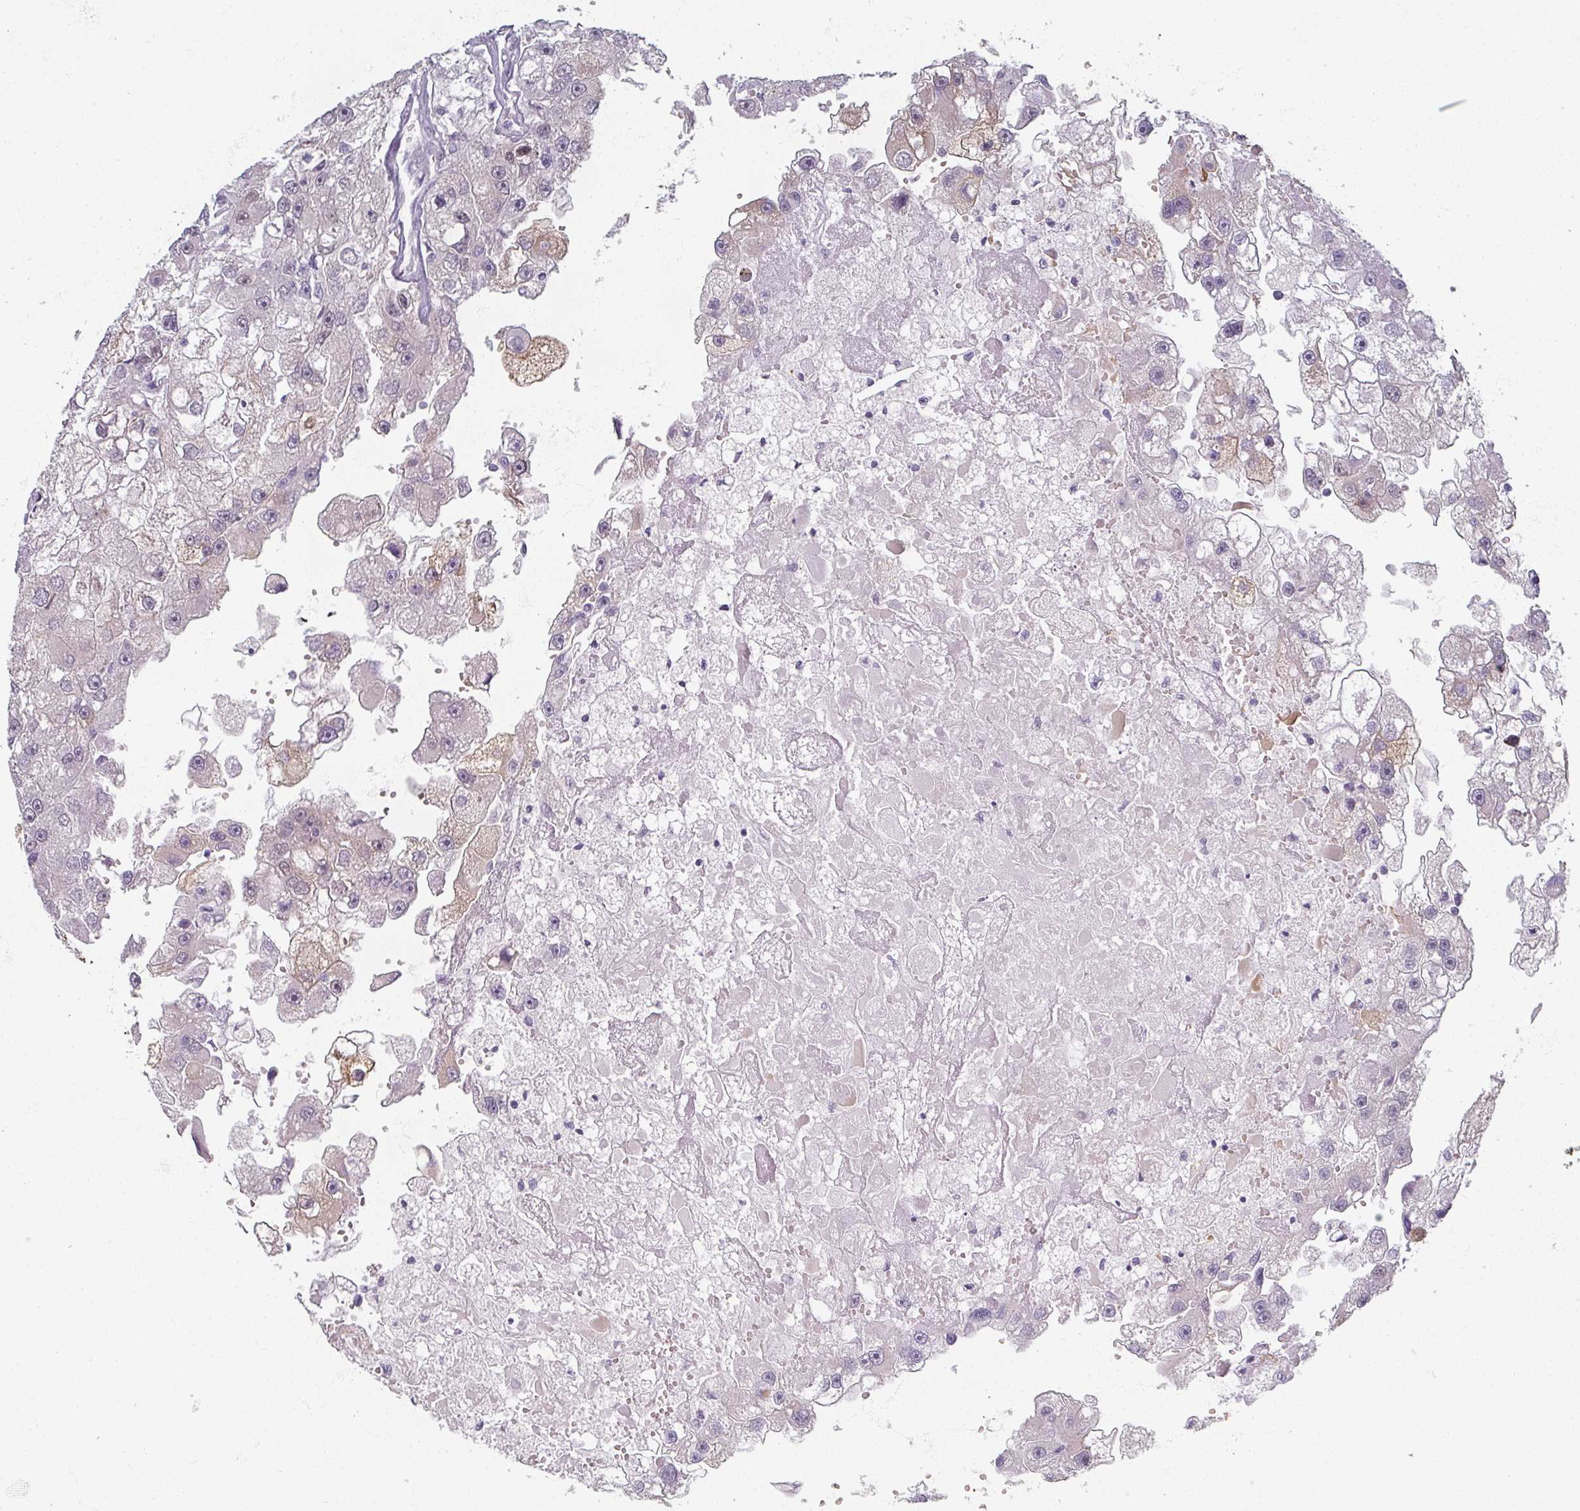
{"staining": {"intensity": "moderate", "quantity": "<25%", "location": "nuclear"}, "tissue": "renal cancer", "cell_type": "Tumor cells", "image_type": "cancer", "snomed": [{"axis": "morphology", "description": "Adenocarcinoma, NOS"}, {"axis": "topography", "description": "Kidney"}], "caption": "Renal cancer stained for a protein (brown) reveals moderate nuclear positive expression in approximately <25% of tumor cells.", "gene": "RIPOR3", "patient": {"sex": "male", "age": 63}}